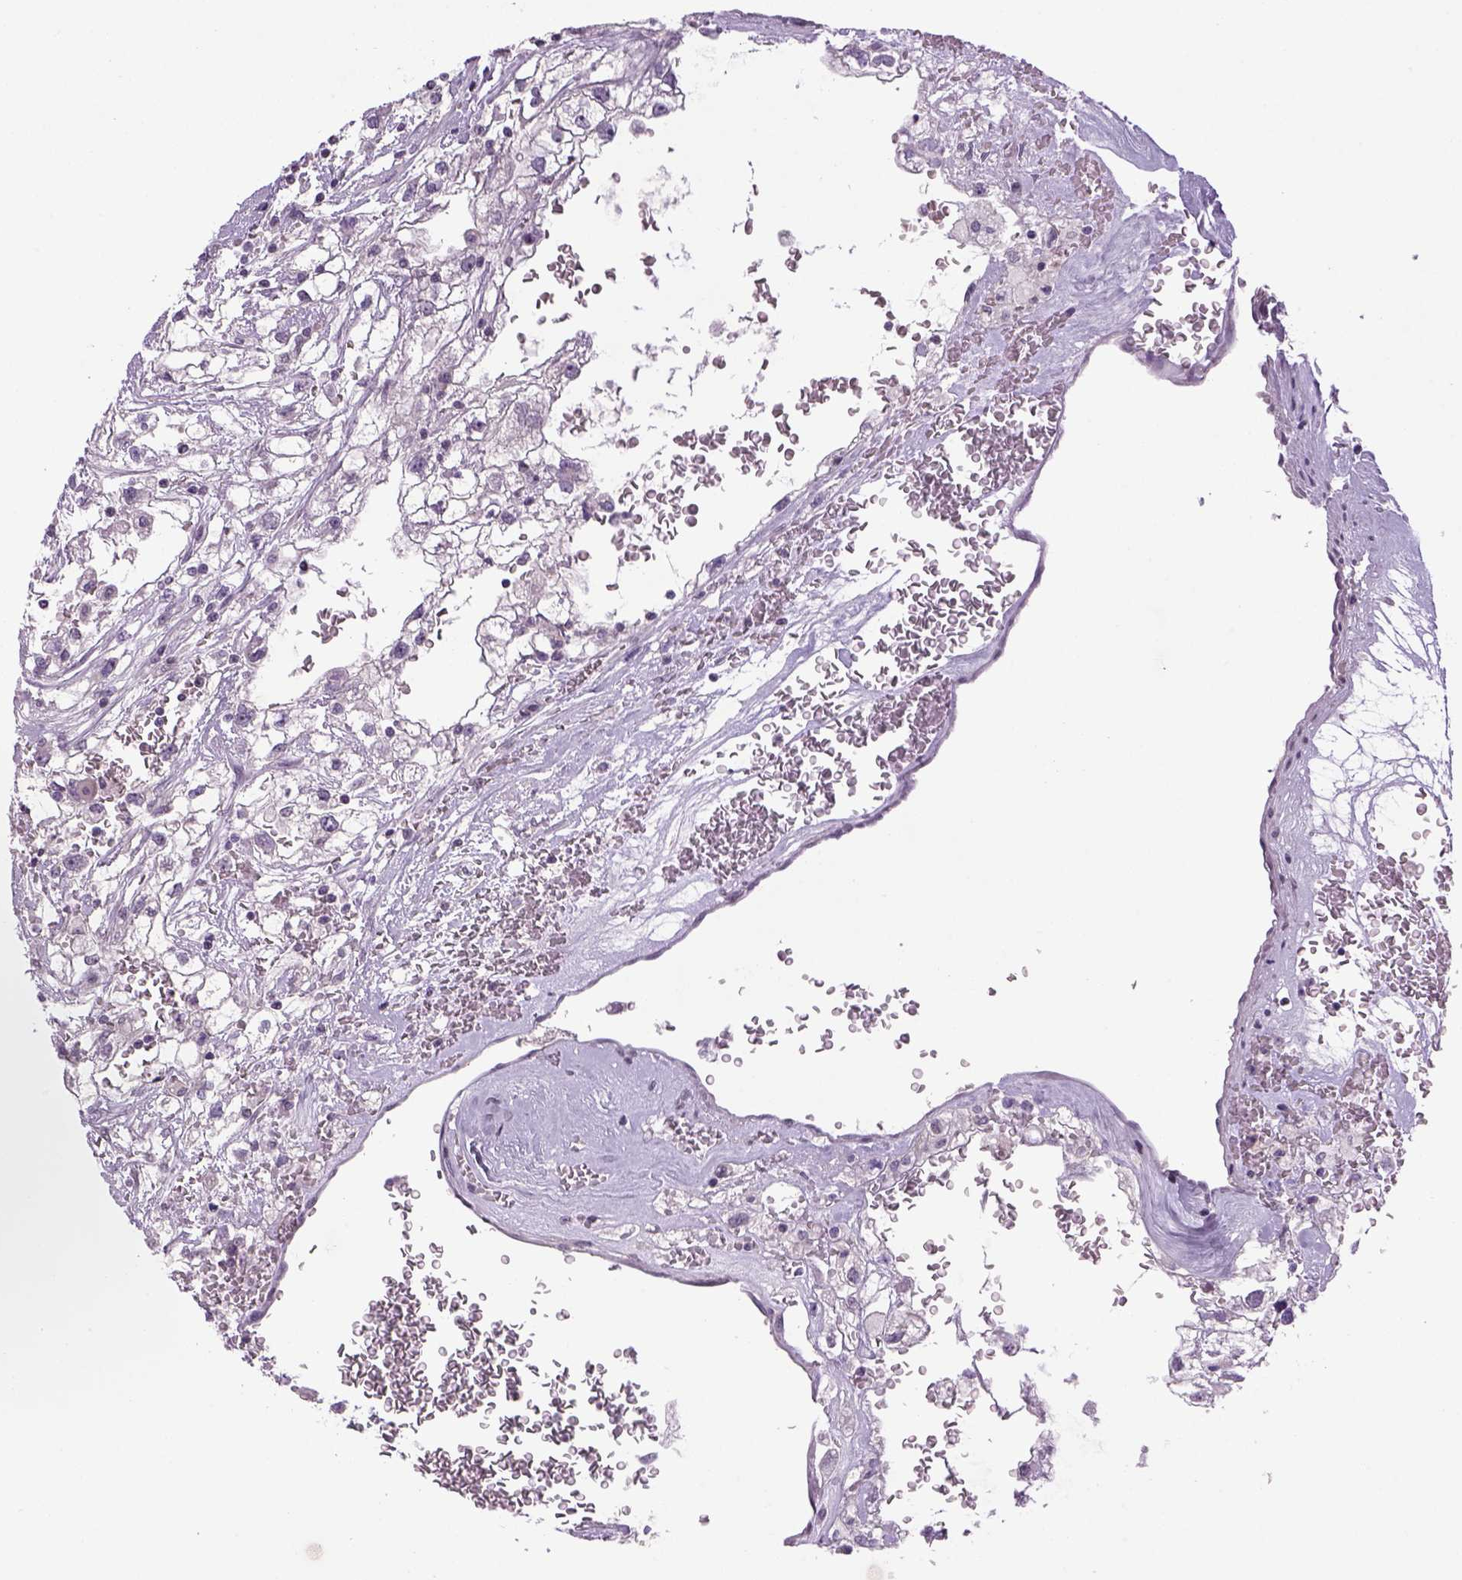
{"staining": {"intensity": "negative", "quantity": "none", "location": "none"}, "tissue": "renal cancer", "cell_type": "Tumor cells", "image_type": "cancer", "snomed": [{"axis": "morphology", "description": "Adenocarcinoma, NOS"}, {"axis": "topography", "description": "Kidney"}], "caption": "Protein analysis of adenocarcinoma (renal) displays no significant staining in tumor cells.", "gene": "PRRT1", "patient": {"sex": "male", "age": 59}}